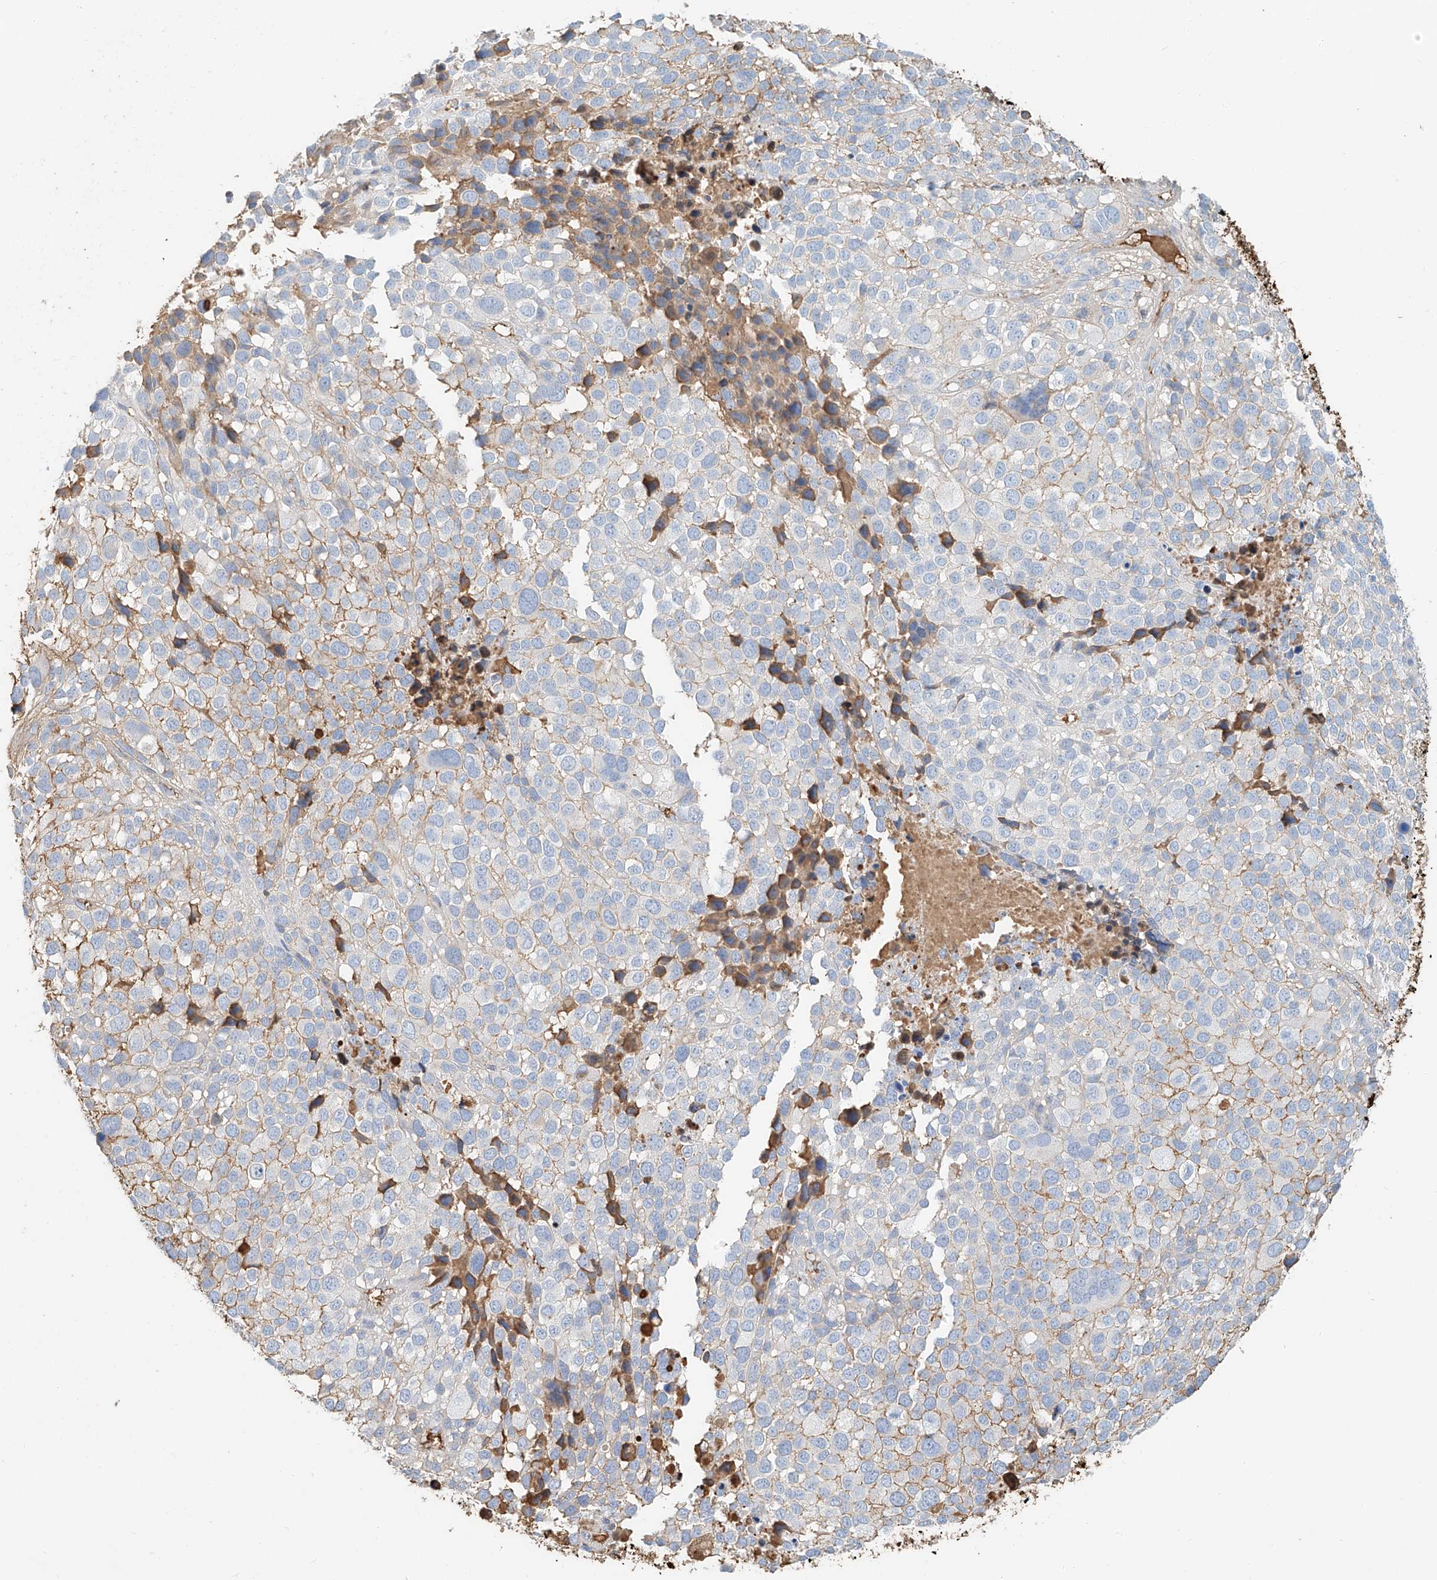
{"staining": {"intensity": "negative", "quantity": "none", "location": "none"}, "tissue": "melanoma", "cell_type": "Tumor cells", "image_type": "cancer", "snomed": [{"axis": "morphology", "description": "Malignant melanoma, NOS"}, {"axis": "topography", "description": "Skin of trunk"}], "caption": "DAB (3,3'-diaminobenzidine) immunohistochemical staining of human malignant melanoma demonstrates no significant staining in tumor cells.", "gene": "ZFP30", "patient": {"sex": "male", "age": 71}}